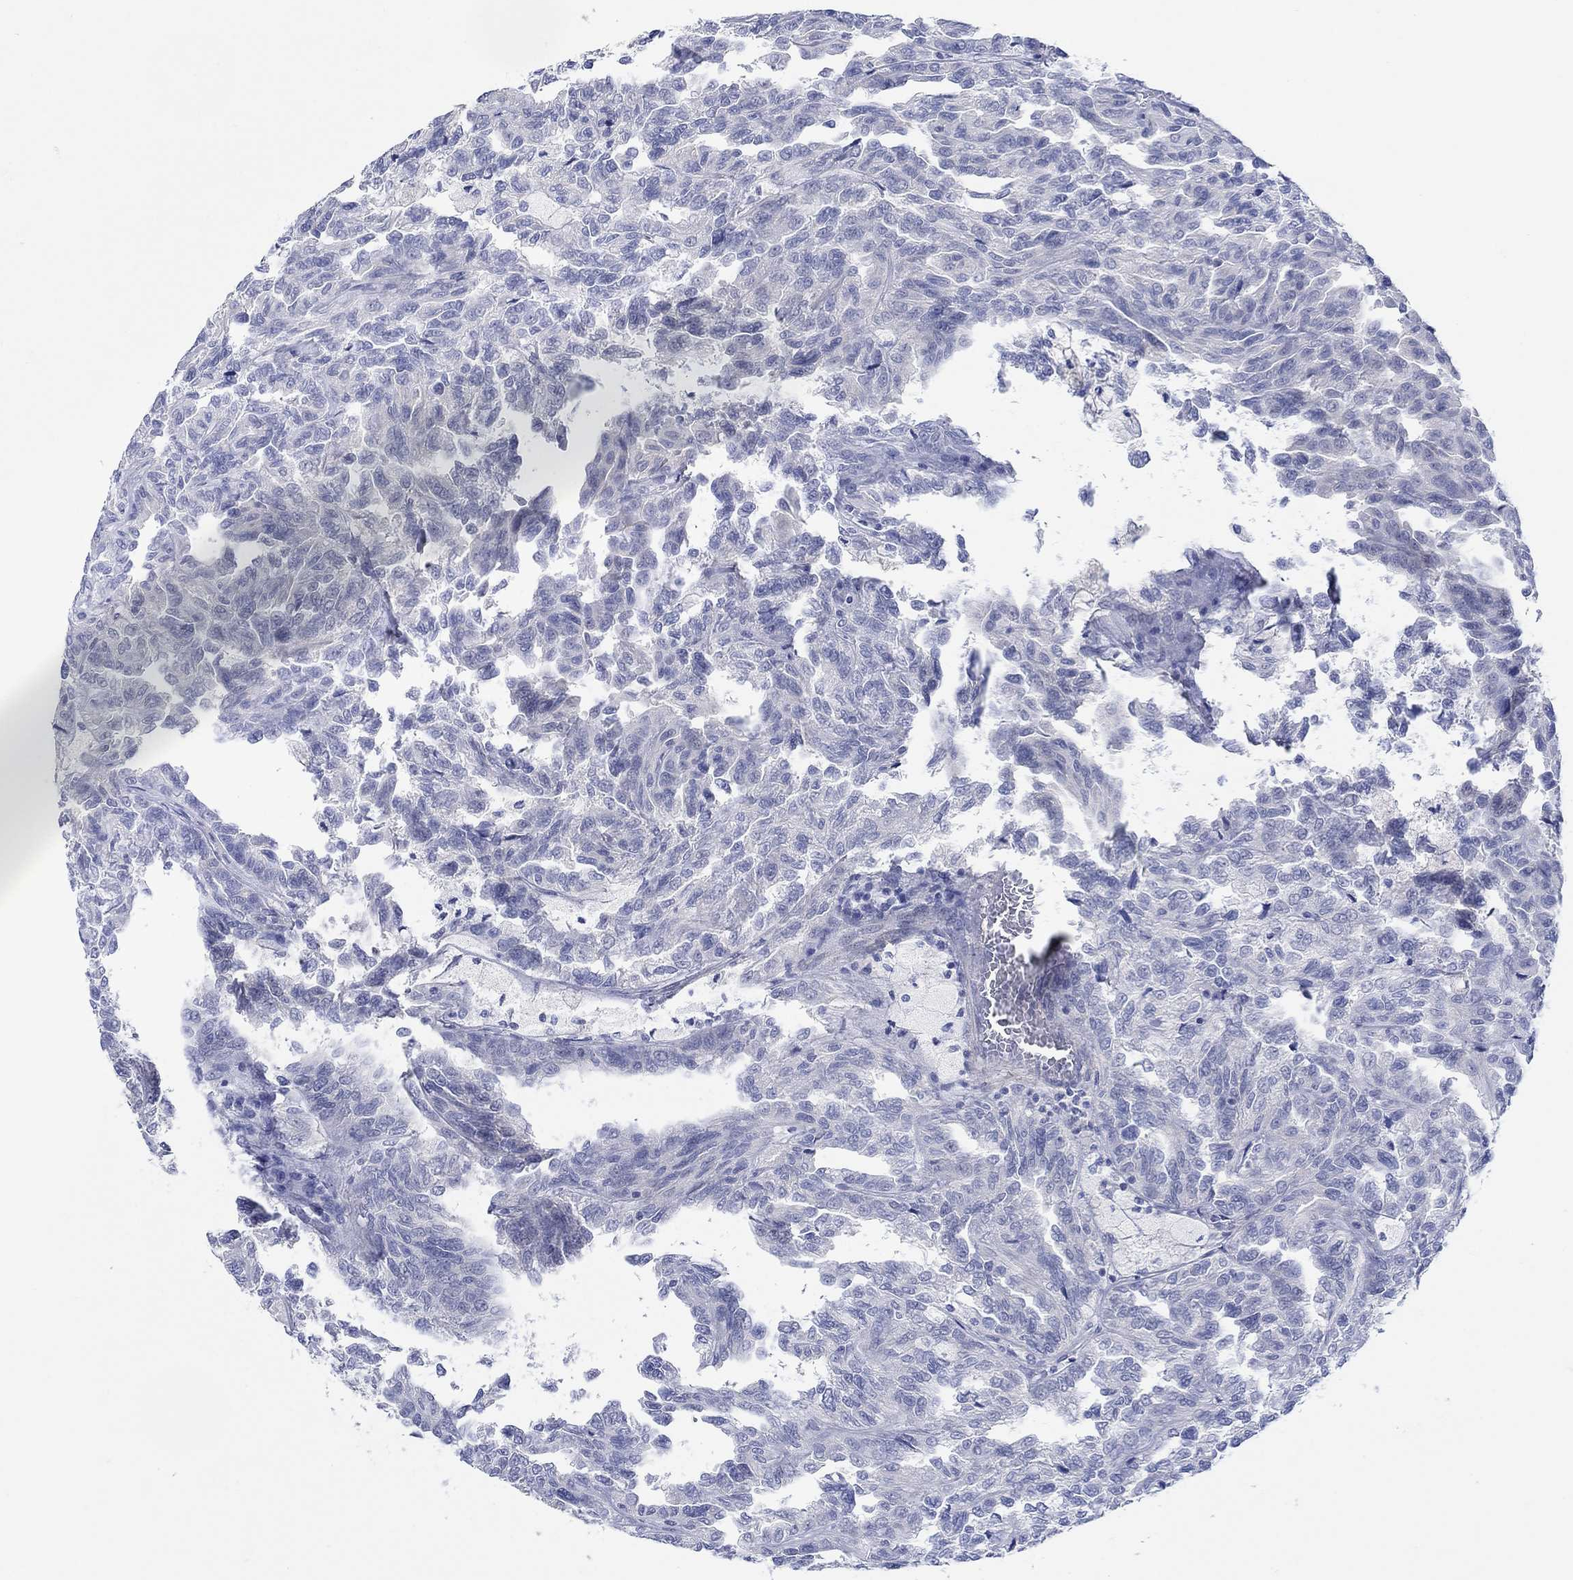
{"staining": {"intensity": "negative", "quantity": "none", "location": "none"}, "tissue": "renal cancer", "cell_type": "Tumor cells", "image_type": "cancer", "snomed": [{"axis": "morphology", "description": "Adenocarcinoma, NOS"}, {"axis": "topography", "description": "Kidney"}], "caption": "This is an immunohistochemistry histopathology image of adenocarcinoma (renal). There is no staining in tumor cells.", "gene": "KRT222", "patient": {"sex": "male", "age": 79}}